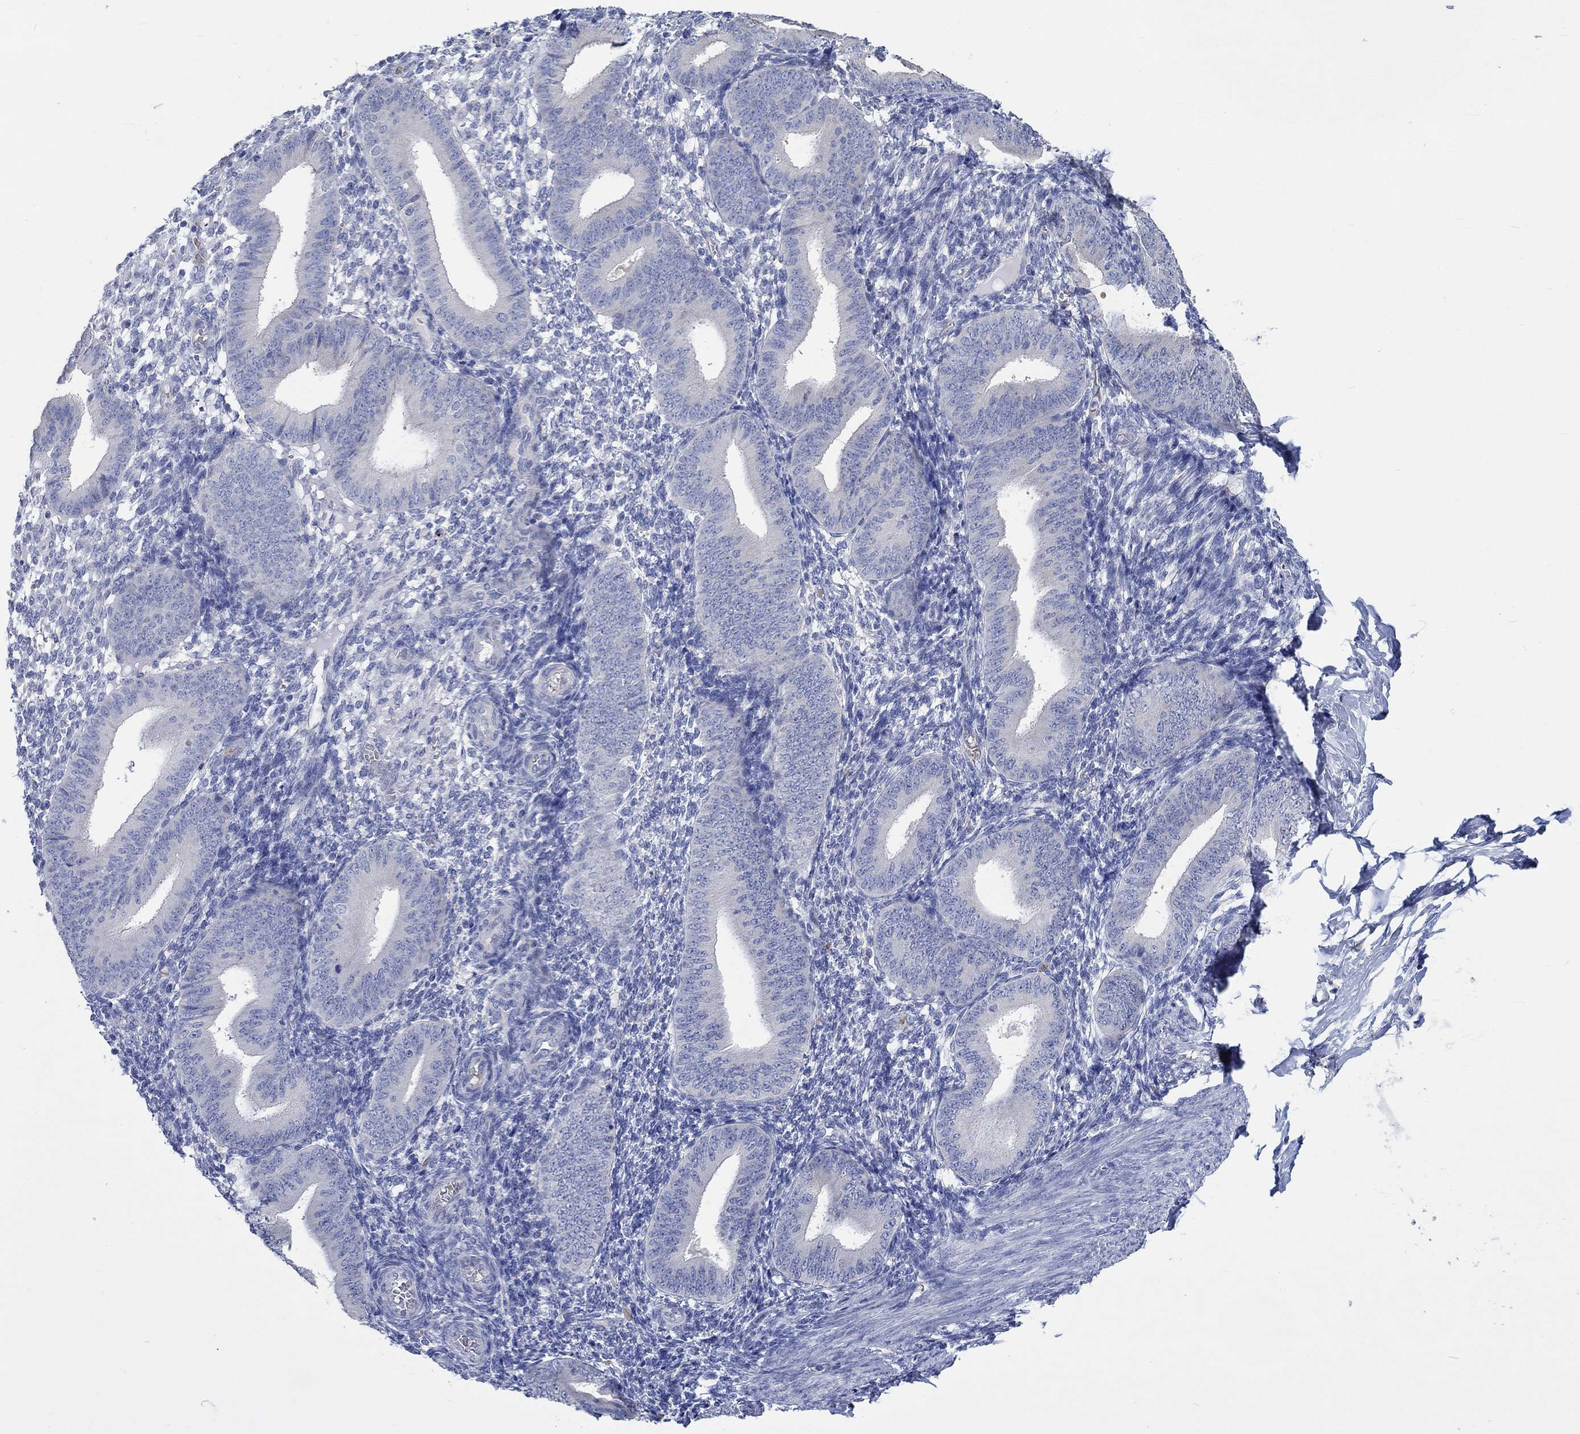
{"staining": {"intensity": "negative", "quantity": "none", "location": "none"}, "tissue": "endometrium", "cell_type": "Cells in endometrial stroma", "image_type": "normal", "snomed": [{"axis": "morphology", "description": "Normal tissue, NOS"}, {"axis": "topography", "description": "Endometrium"}], "caption": "High magnification brightfield microscopy of normal endometrium stained with DAB (brown) and counterstained with hematoxylin (blue): cells in endometrial stroma show no significant expression. (DAB (3,3'-diaminobenzidine) immunohistochemistry (IHC) visualized using brightfield microscopy, high magnification).", "gene": "KCNA1", "patient": {"sex": "female", "age": 39}}